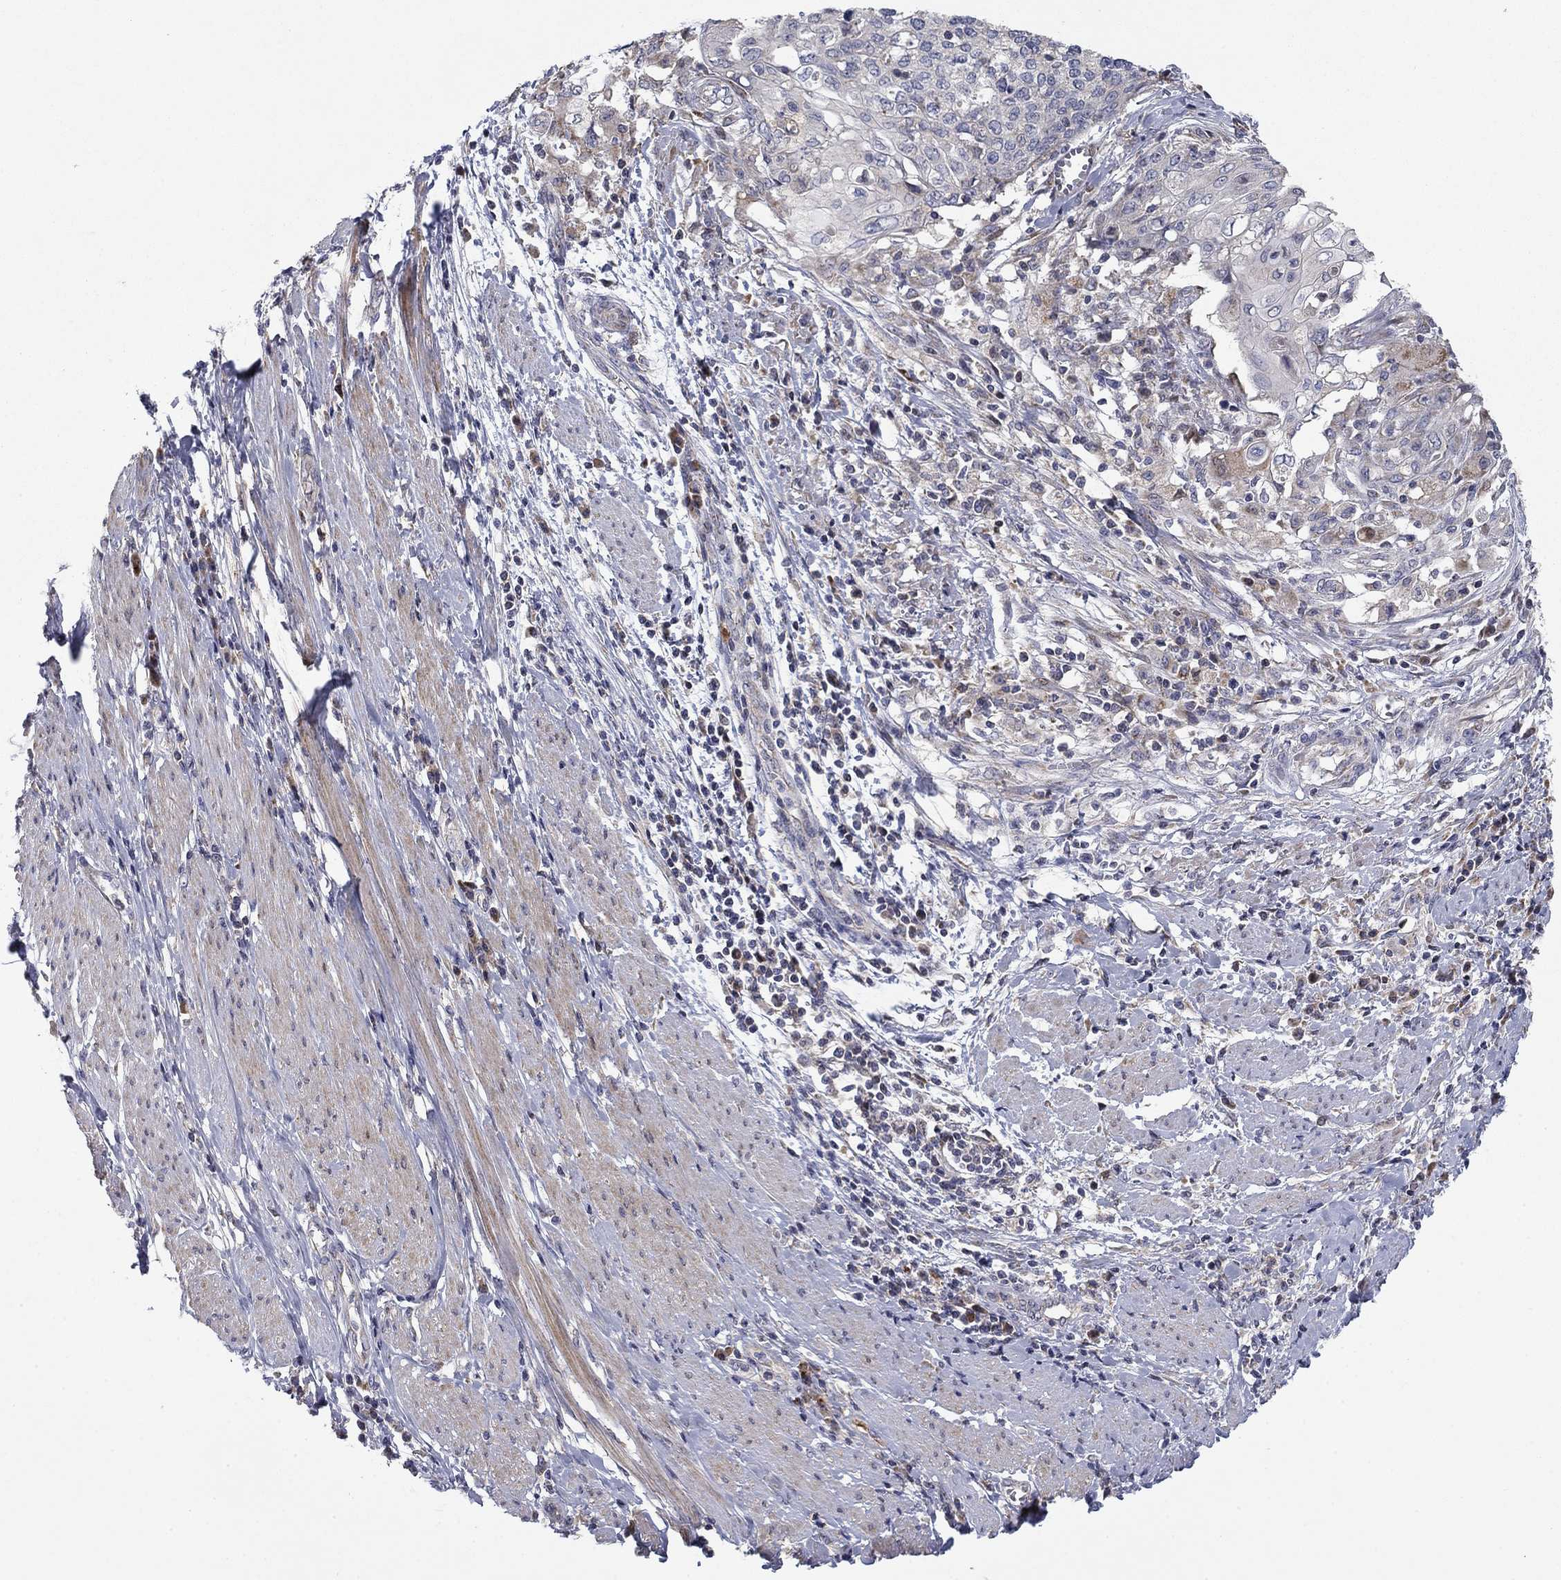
{"staining": {"intensity": "negative", "quantity": "none", "location": "none"}, "tissue": "cervical cancer", "cell_type": "Tumor cells", "image_type": "cancer", "snomed": [{"axis": "morphology", "description": "Squamous cell carcinoma, NOS"}, {"axis": "topography", "description": "Cervix"}], "caption": "Immunohistochemistry image of neoplastic tissue: cervical cancer stained with DAB (3,3'-diaminobenzidine) shows no significant protein staining in tumor cells. Brightfield microscopy of immunohistochemistry (IHC) stained with DAB (brown) and hematoxylin (blue), captured at high magnification.", "gene": "MMAA", "patient": {"sex": "female", "age": 39}}